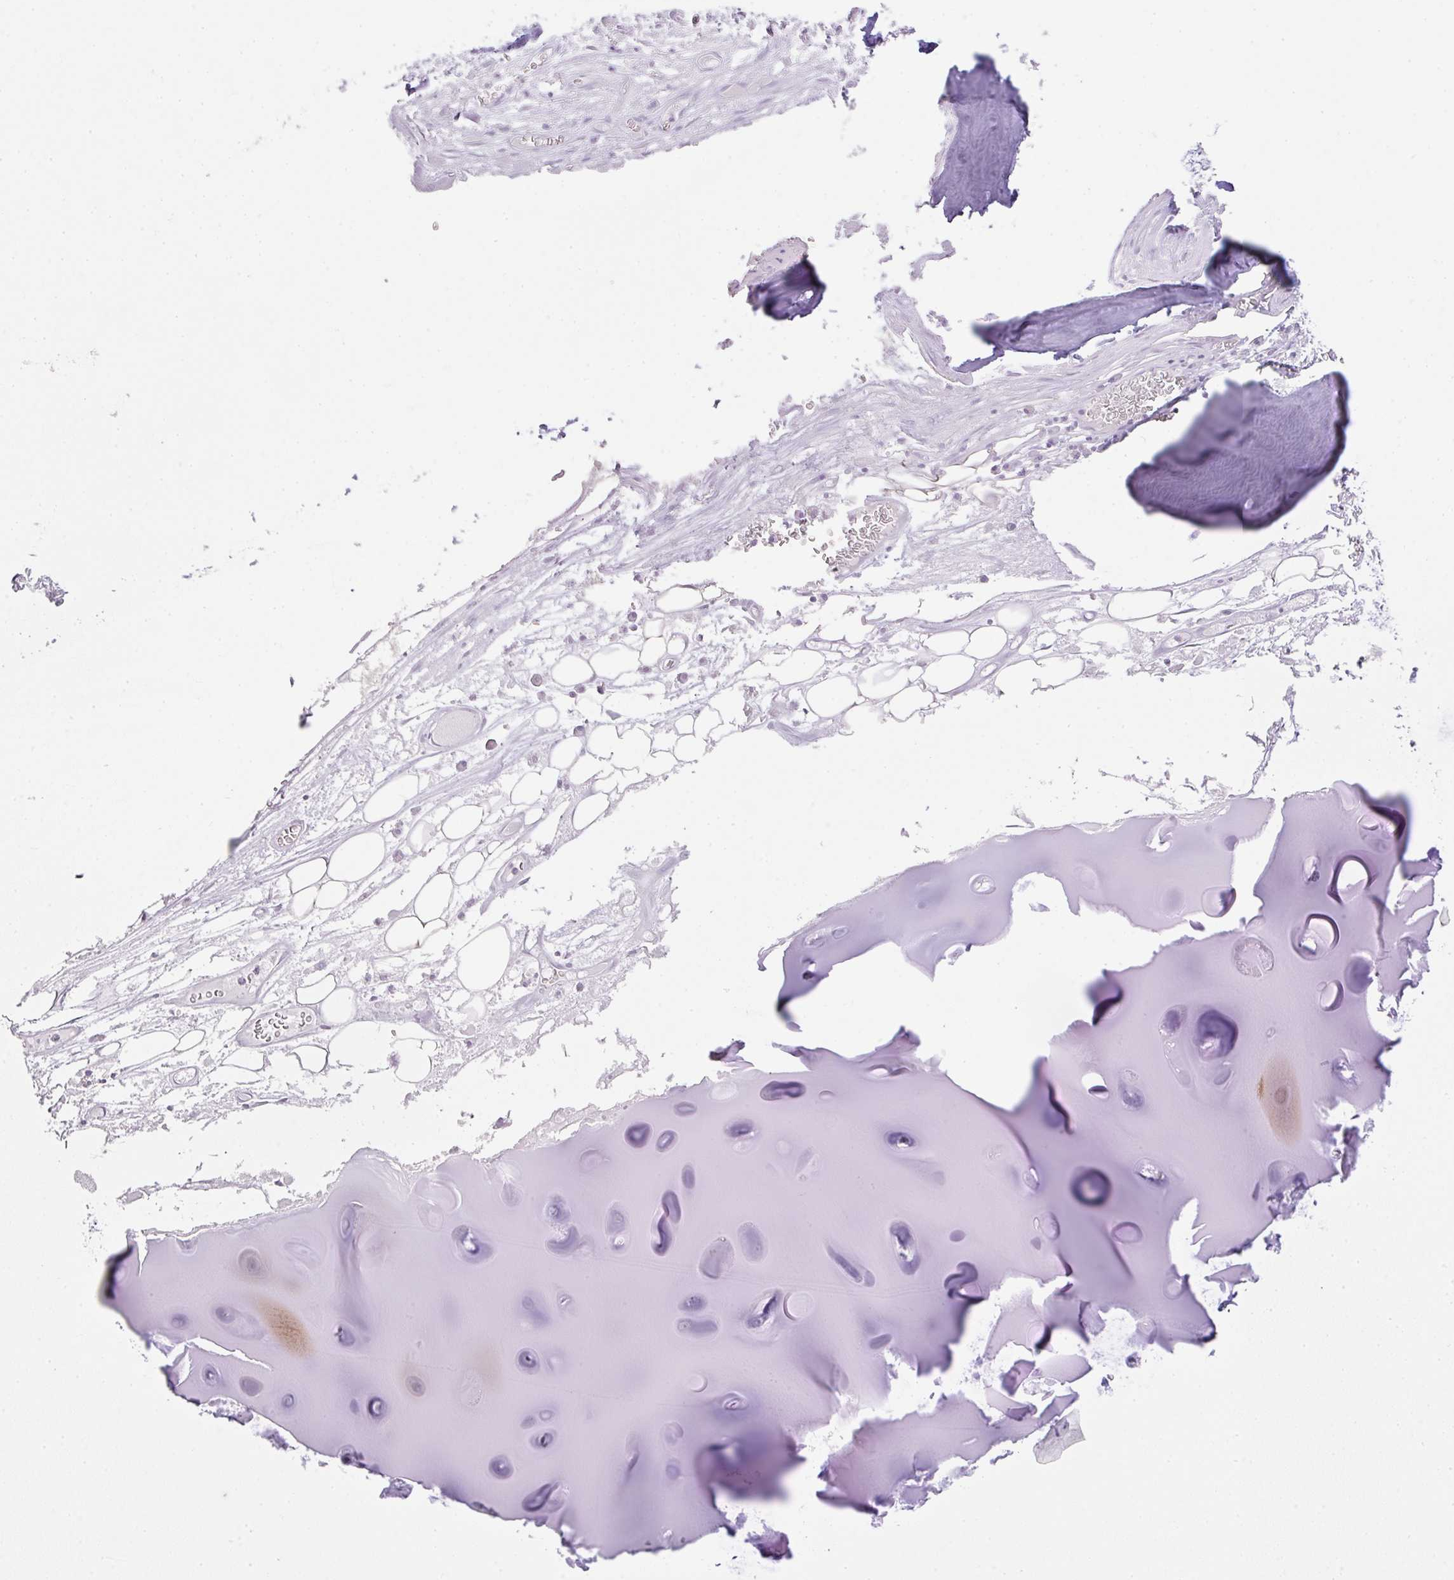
{"staining": {"intensity": "negative", "quantity": "none", "location": "none"}, "tissue": "adipose tissue", "cell_type": "Adipocytes", "image_type": "normal", "snomed": [{"axis": "morphology", "description": "Normal tissue, NOS"}, {"axis": "topography", "description": "Cartilage tissue"}], "caption": "Protein analysis of normal adipose tissue displays no significant expression in adipocytes.", "gene": "PLK1", "patient": {"sex": "male", "age": 57}}